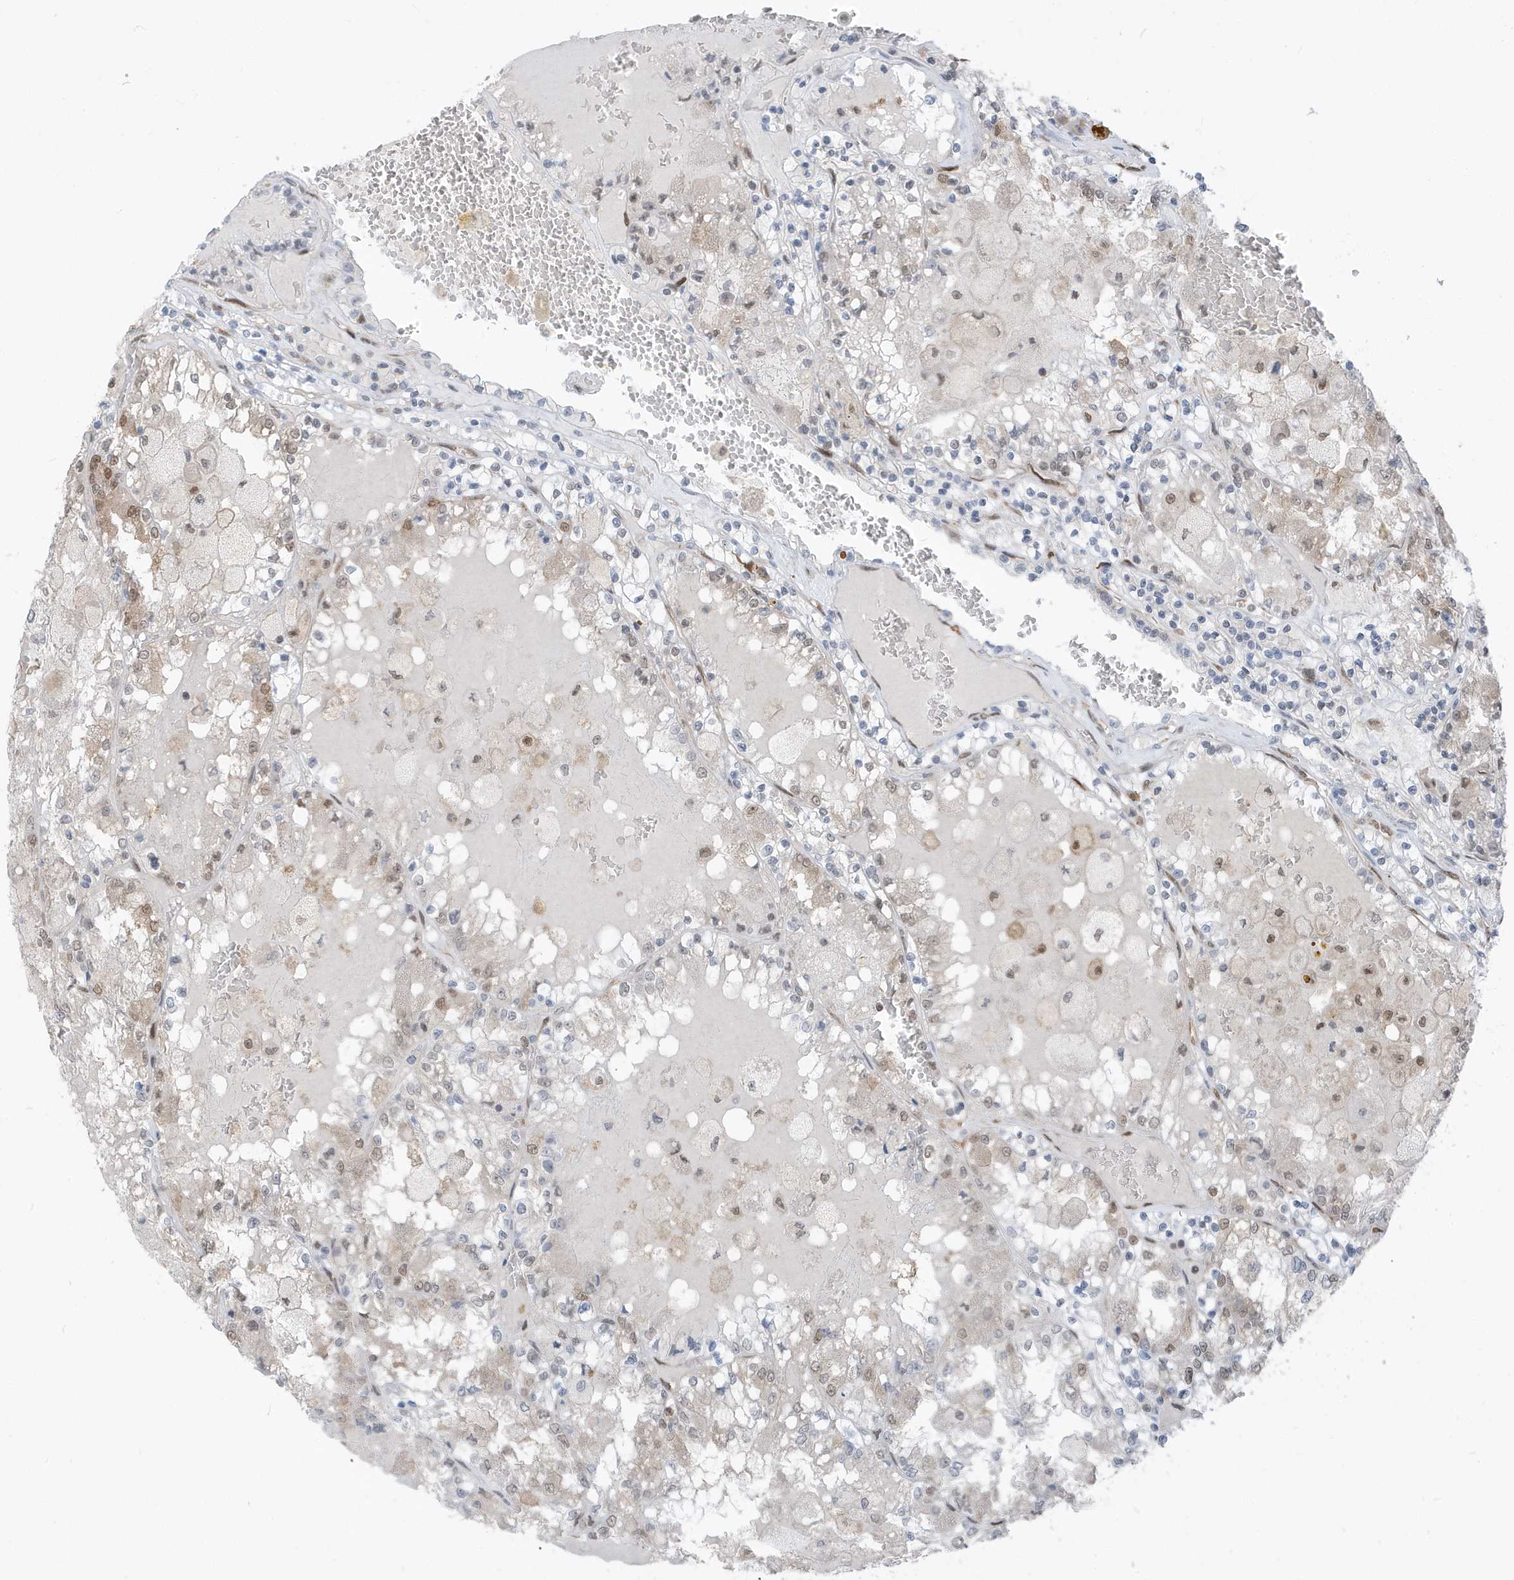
{"staining": {"intensity": "weak", "quantity": "25%-75%", "location": "nuclear"}, "tissue": "renal cancer", "cell_type": "Tumor cells", "image_type": "cancer", "snomed": [{"axis": "morphology", "description": "Adenocarcinoma, NOS"}, {"axis": "topography", "description": "Kidney"}], "caption": "Protein expression analysis of renal cancer (adenocarcinoma) demonstrates weak nuclear staining in approximately 25%-75% of tumor cells.", "gene": "NCOA7", "patient": {"sex": "female", "age": 56}}